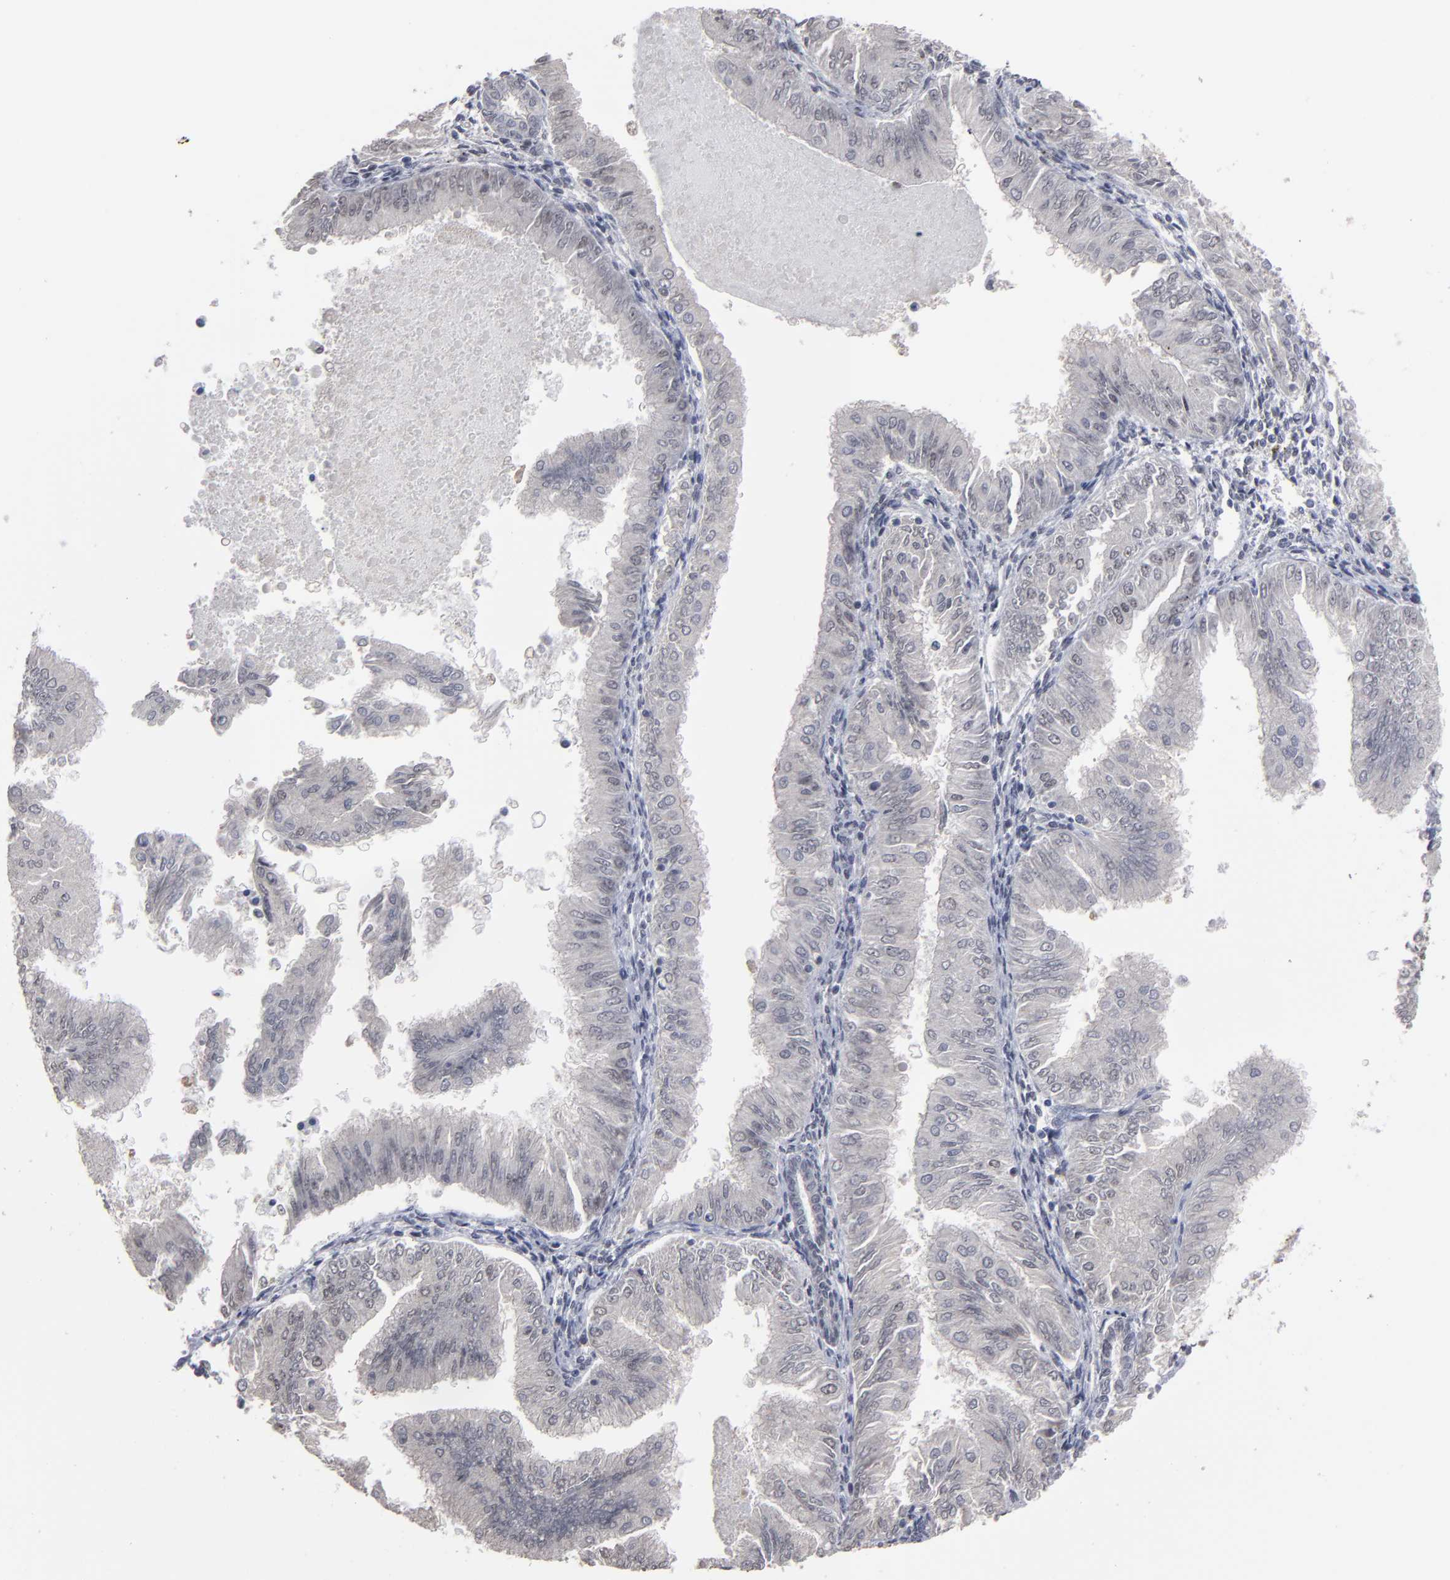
{"staining": {"intensity": "negative", "quantity": "none", "location": "none"}, "tissue": "endometrial cancer", "cell_type": "Tumor cells", "image_type": "cancer", "snomed": [{"axis": "morphology", "description": "Adenocarcinoma, NOS"}, {"axis": "topography", "description": "Endometrium"}], "caption": "Immunohistochemical staining of human endometrial cancer shows no significant positivity in tumor cells. (DAB (3,3'-diaminobenzidine) immunohistochemistry (IHC) with hematoxylin counter stain).", "gene": "SSRP1", "patient": {"sex": "female", "age": 53}}